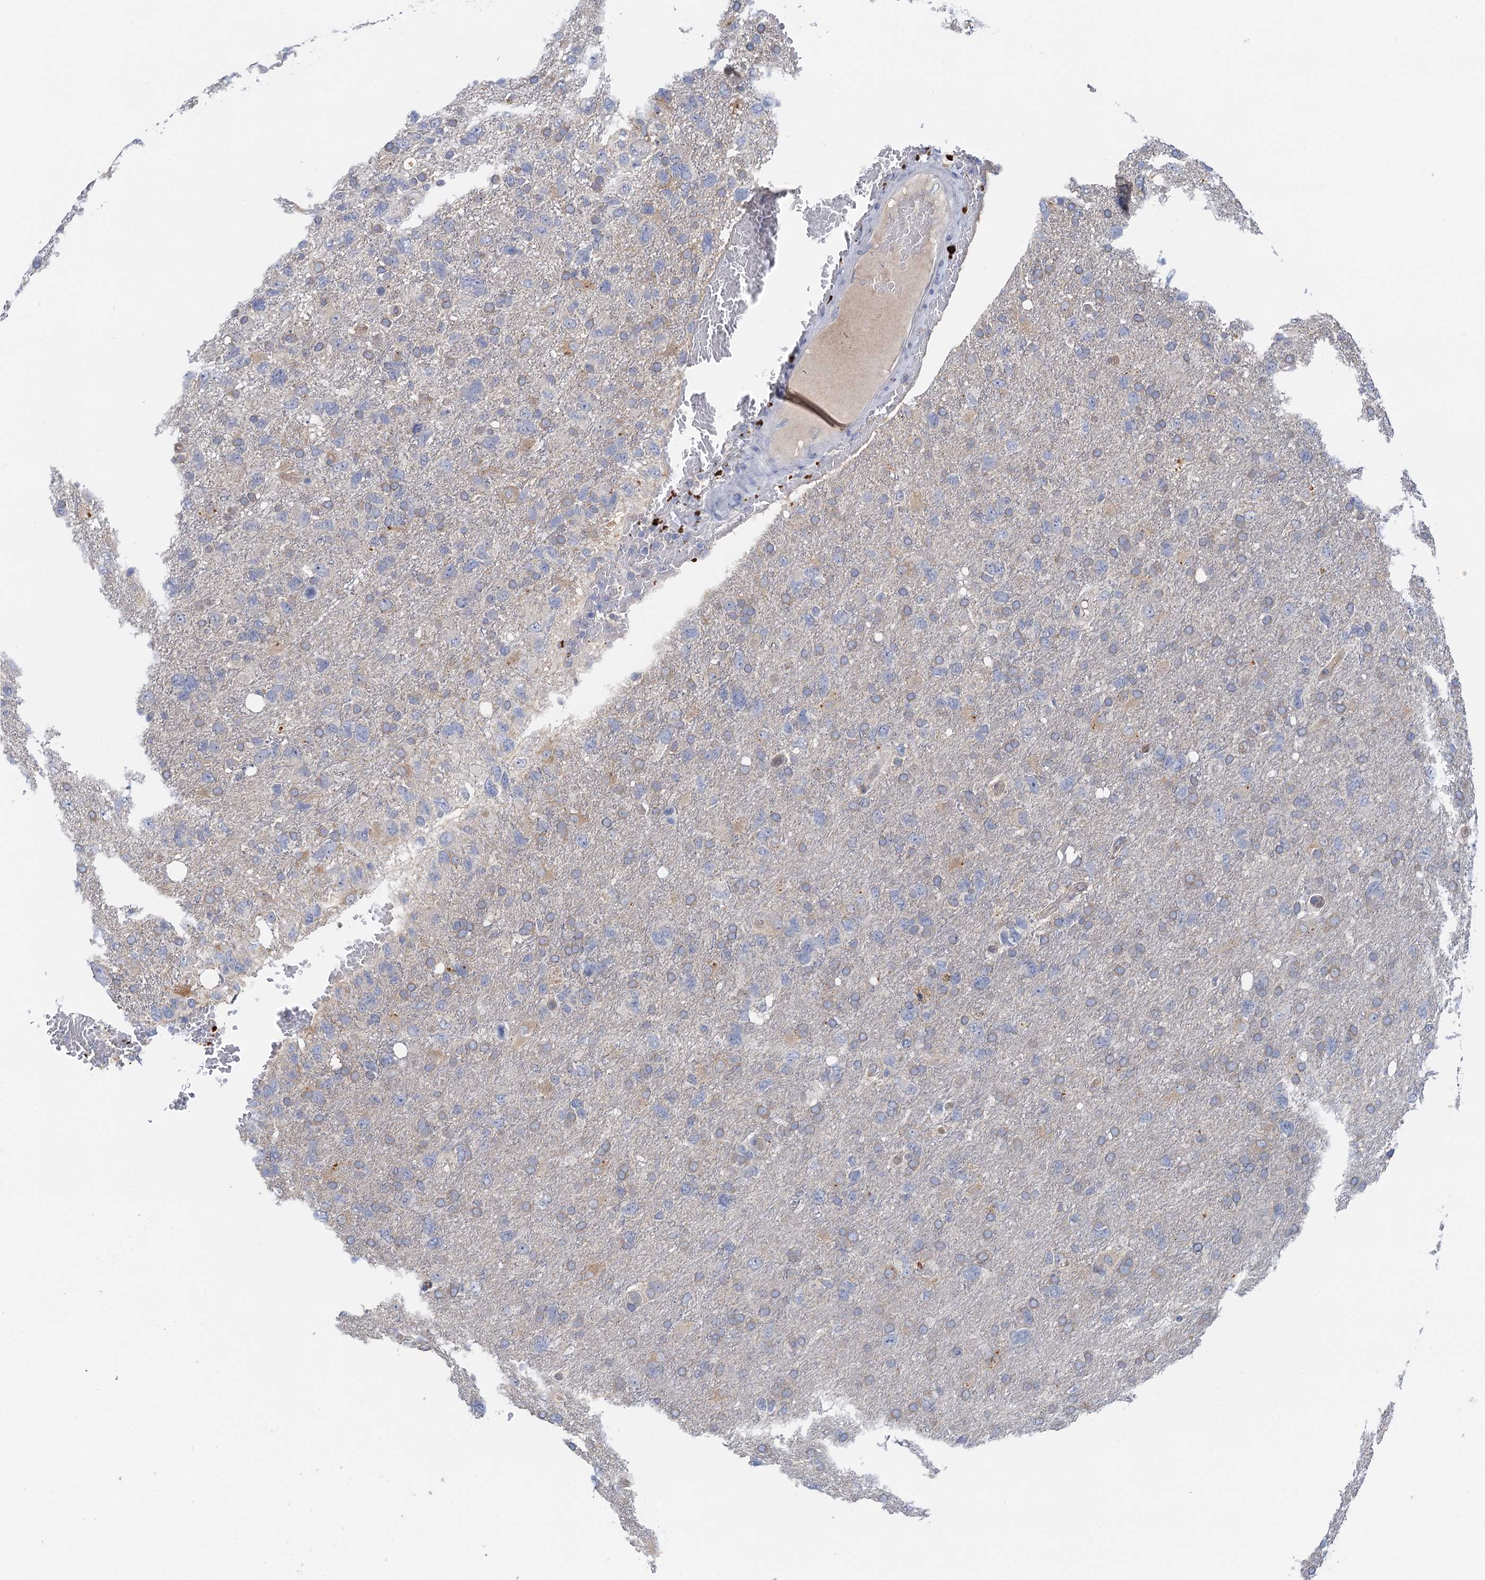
{"staining": {"intensity": "weak", "quantity": "<25%", "location": "cytoplasmic/membranous"}, "tissue": "glioma", "cell_type": "Tumor cells", "image_type": "cancer", "snomed": [{"axis": "morphology", "description": "Glioma, malignant, High grade"}, {"axis": "topography", "description": "Brain"}], "caption": "IHC of malignant high-grade glioma reveals no expression in tumor cells.", "gene": "TMEM39B", "patient": {"sex": "male", "age": 61}}